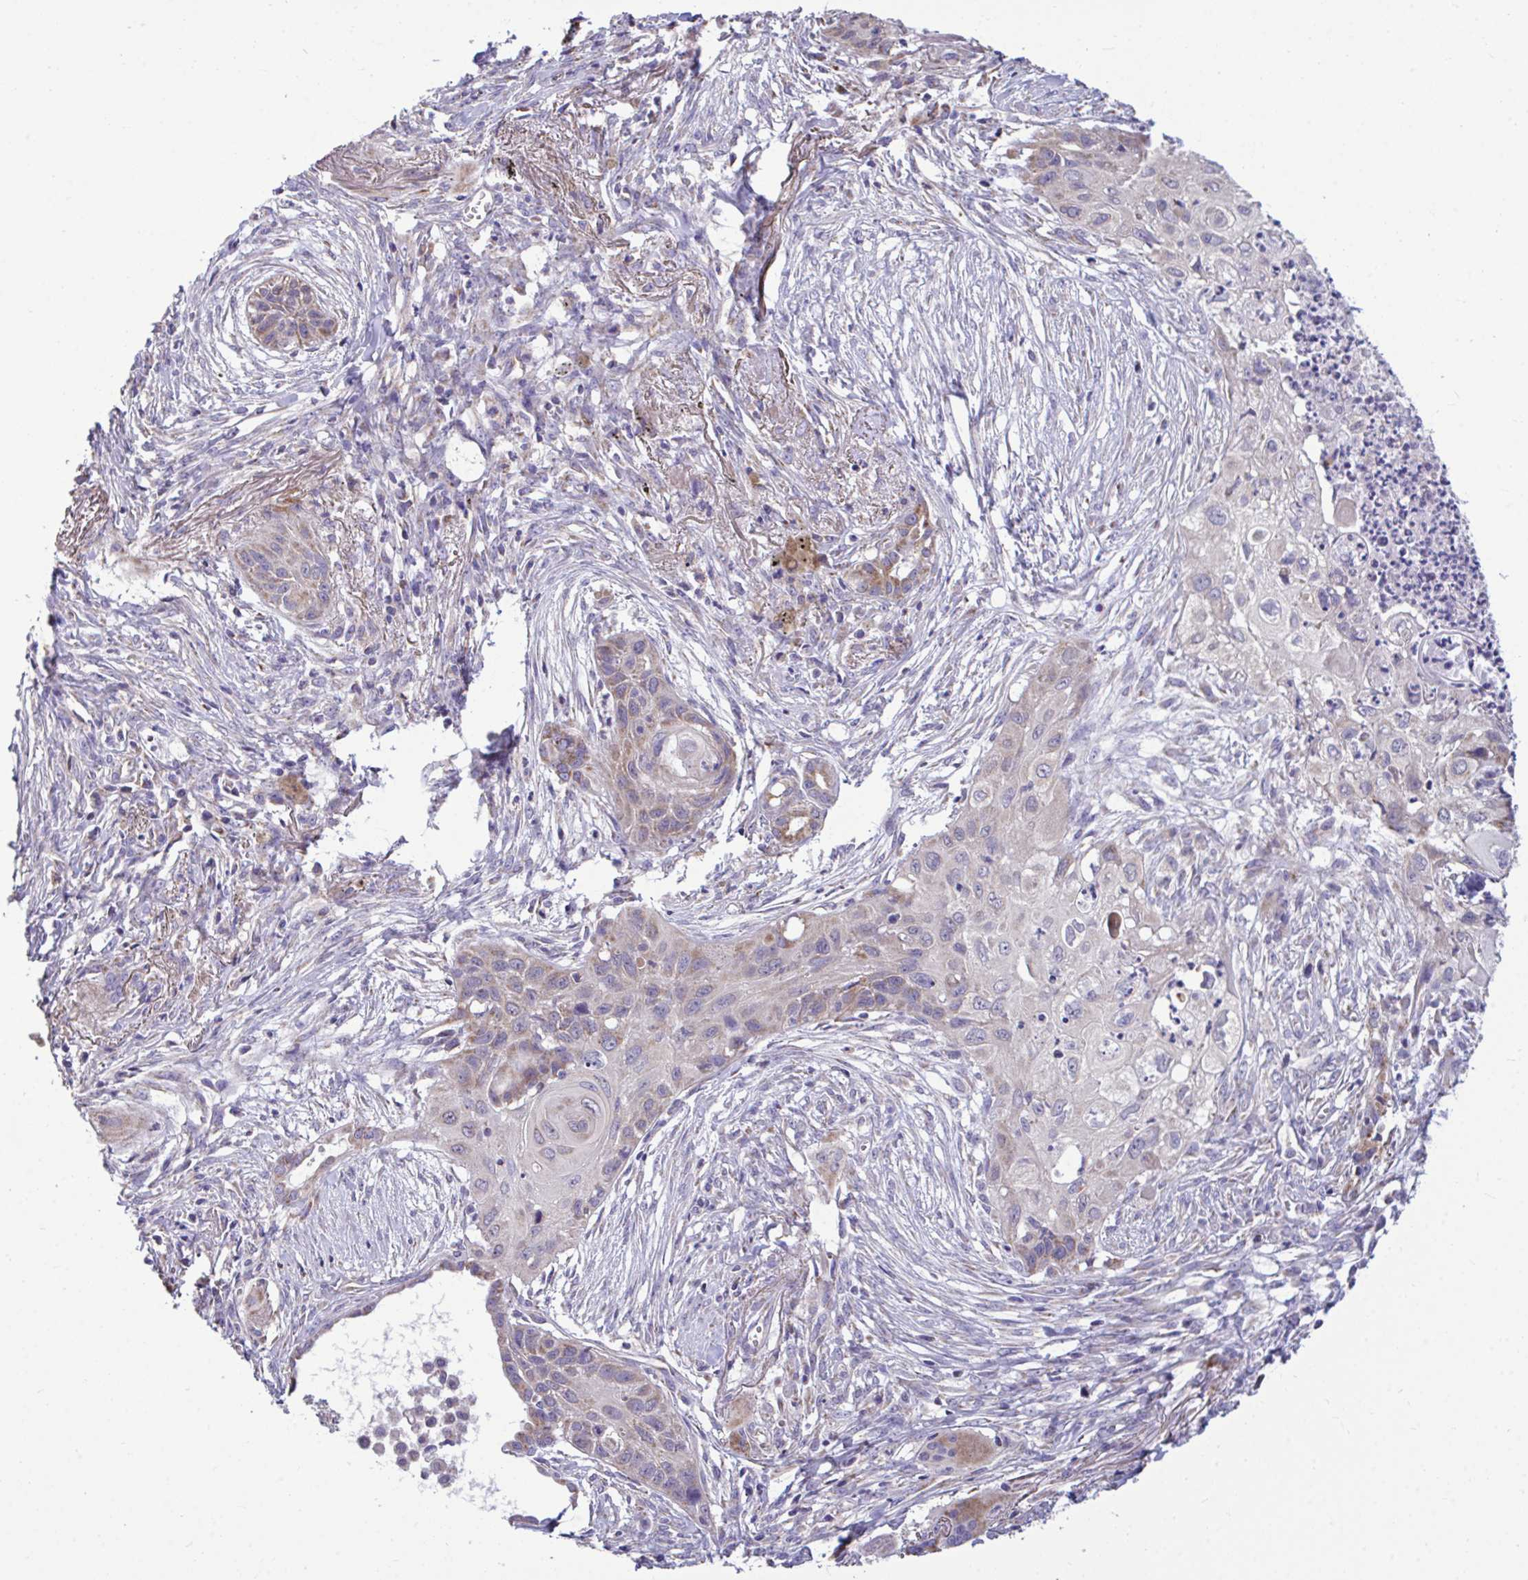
{"staining": {"intensity": "weak", "quantity": "<25%", "location": "cytoplasmic/membranous"}, "tissue": "lung cancer", "cell_type": "Tumor cells", "image_type": "cancer", "snomed": [{"axis": "morphology", "description": "Squamous cell carcinoma, NOS"}, {"axis": "topography", "description": "Lung"}], "caption": "A high-resolution image shows immunohistochemistry (IHC) staining of lung squamous cell carcinoma, which demonstrates no significant staining in tumor cells. The staining is performed using DAB (3,3'-diaminobenzidine) brown chromogen with nuclei counter-stained in using hematoxylin.", "gene": "SARS2", "patient": {"sex": "male", "age": 71}}